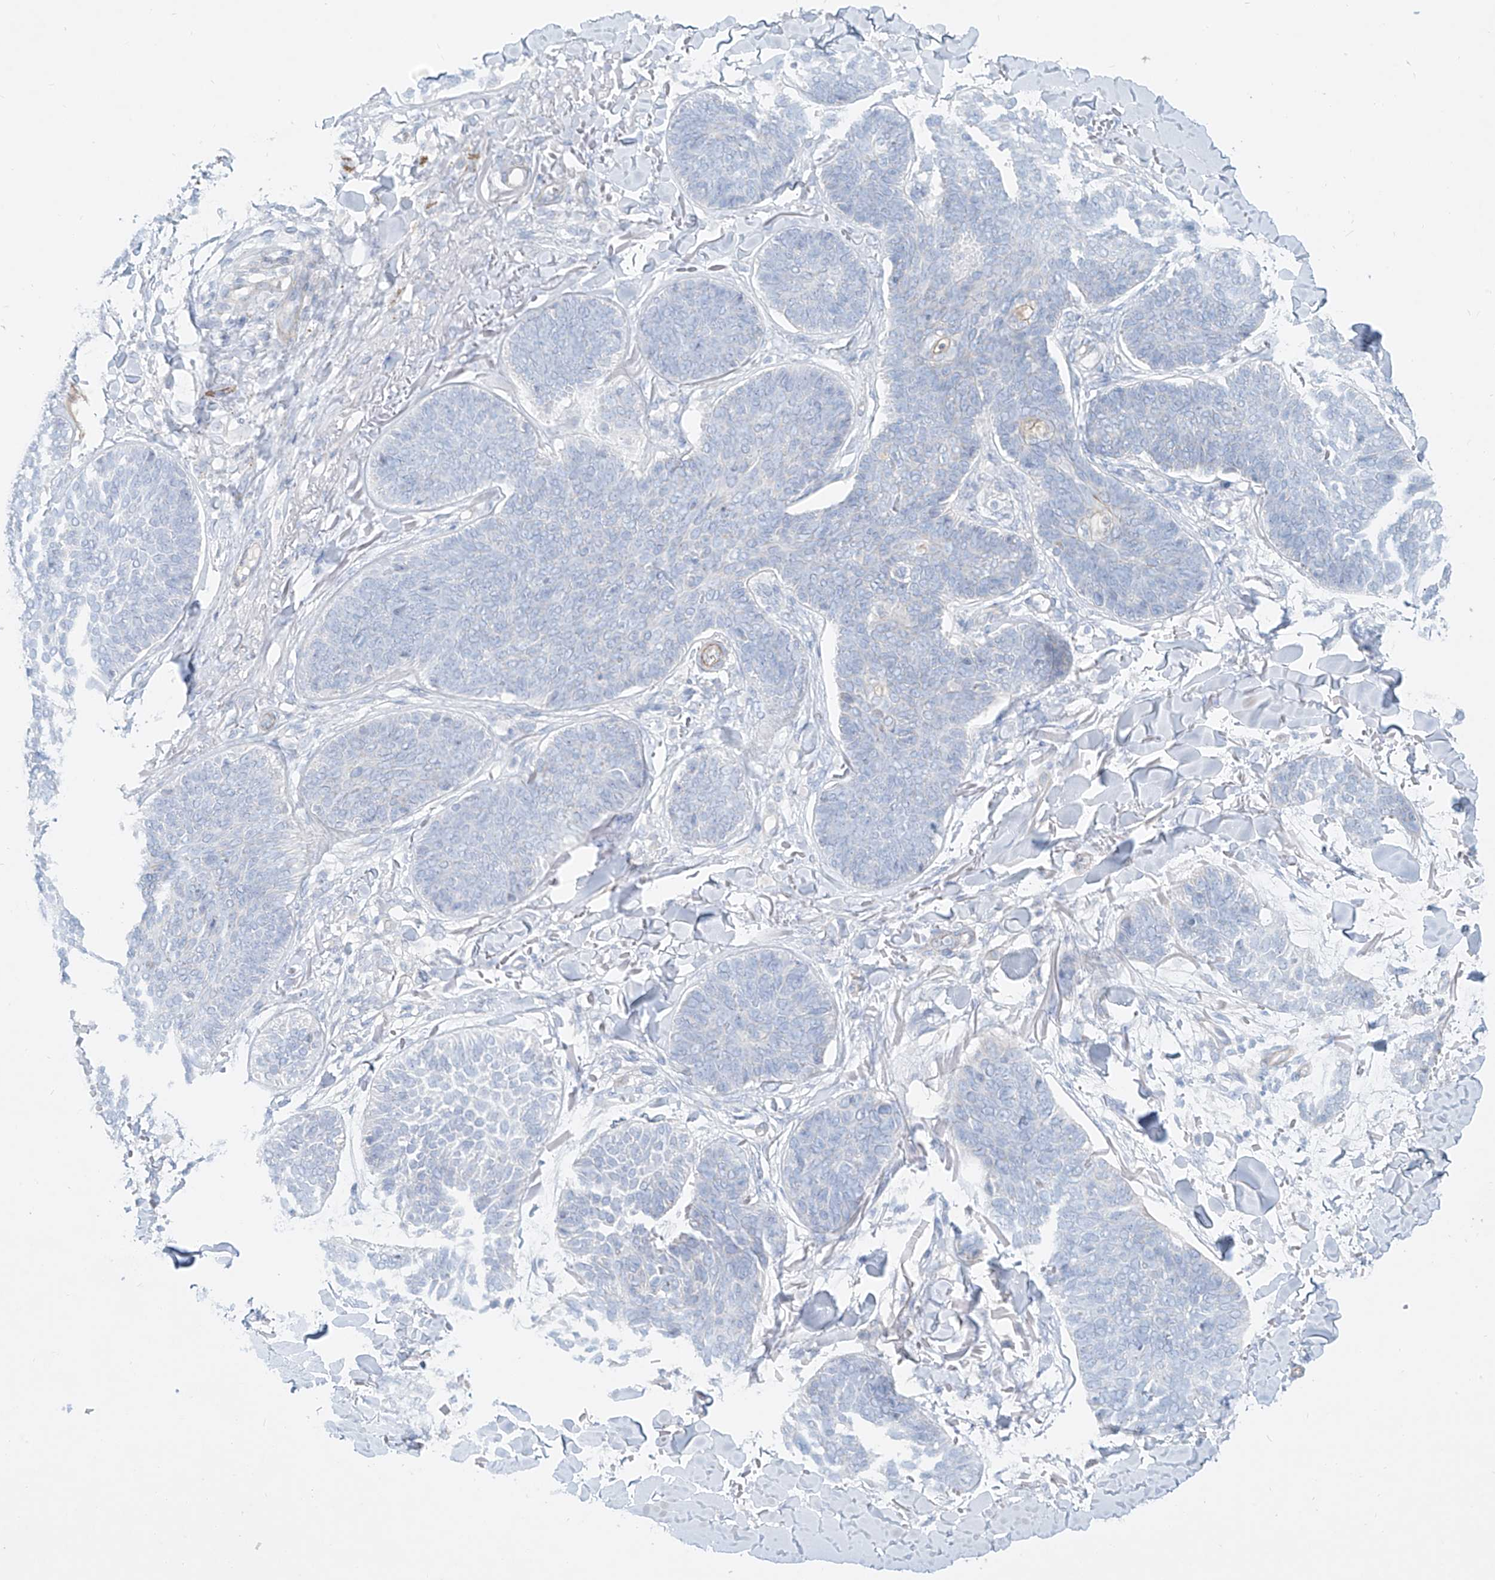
{"staining": {"intensity": "negative", "quantity": "none", "location": "none"}, "tissue": "skin cancer", "cell_type": "Tumor cells", "image_type": "cancer", "snomed": [{"axis": "morphology", "description": "Basal cell carcinoma"}, {"axis": "topography", "description": "Skin"}], "caption": "Basal cell carcinoma (skin) stained for a protein using immunohistochemistry (IHC) displays no positivity tumor cells.", "gene": "AJM1", "patient": {"sex": "male", "age": 85}}